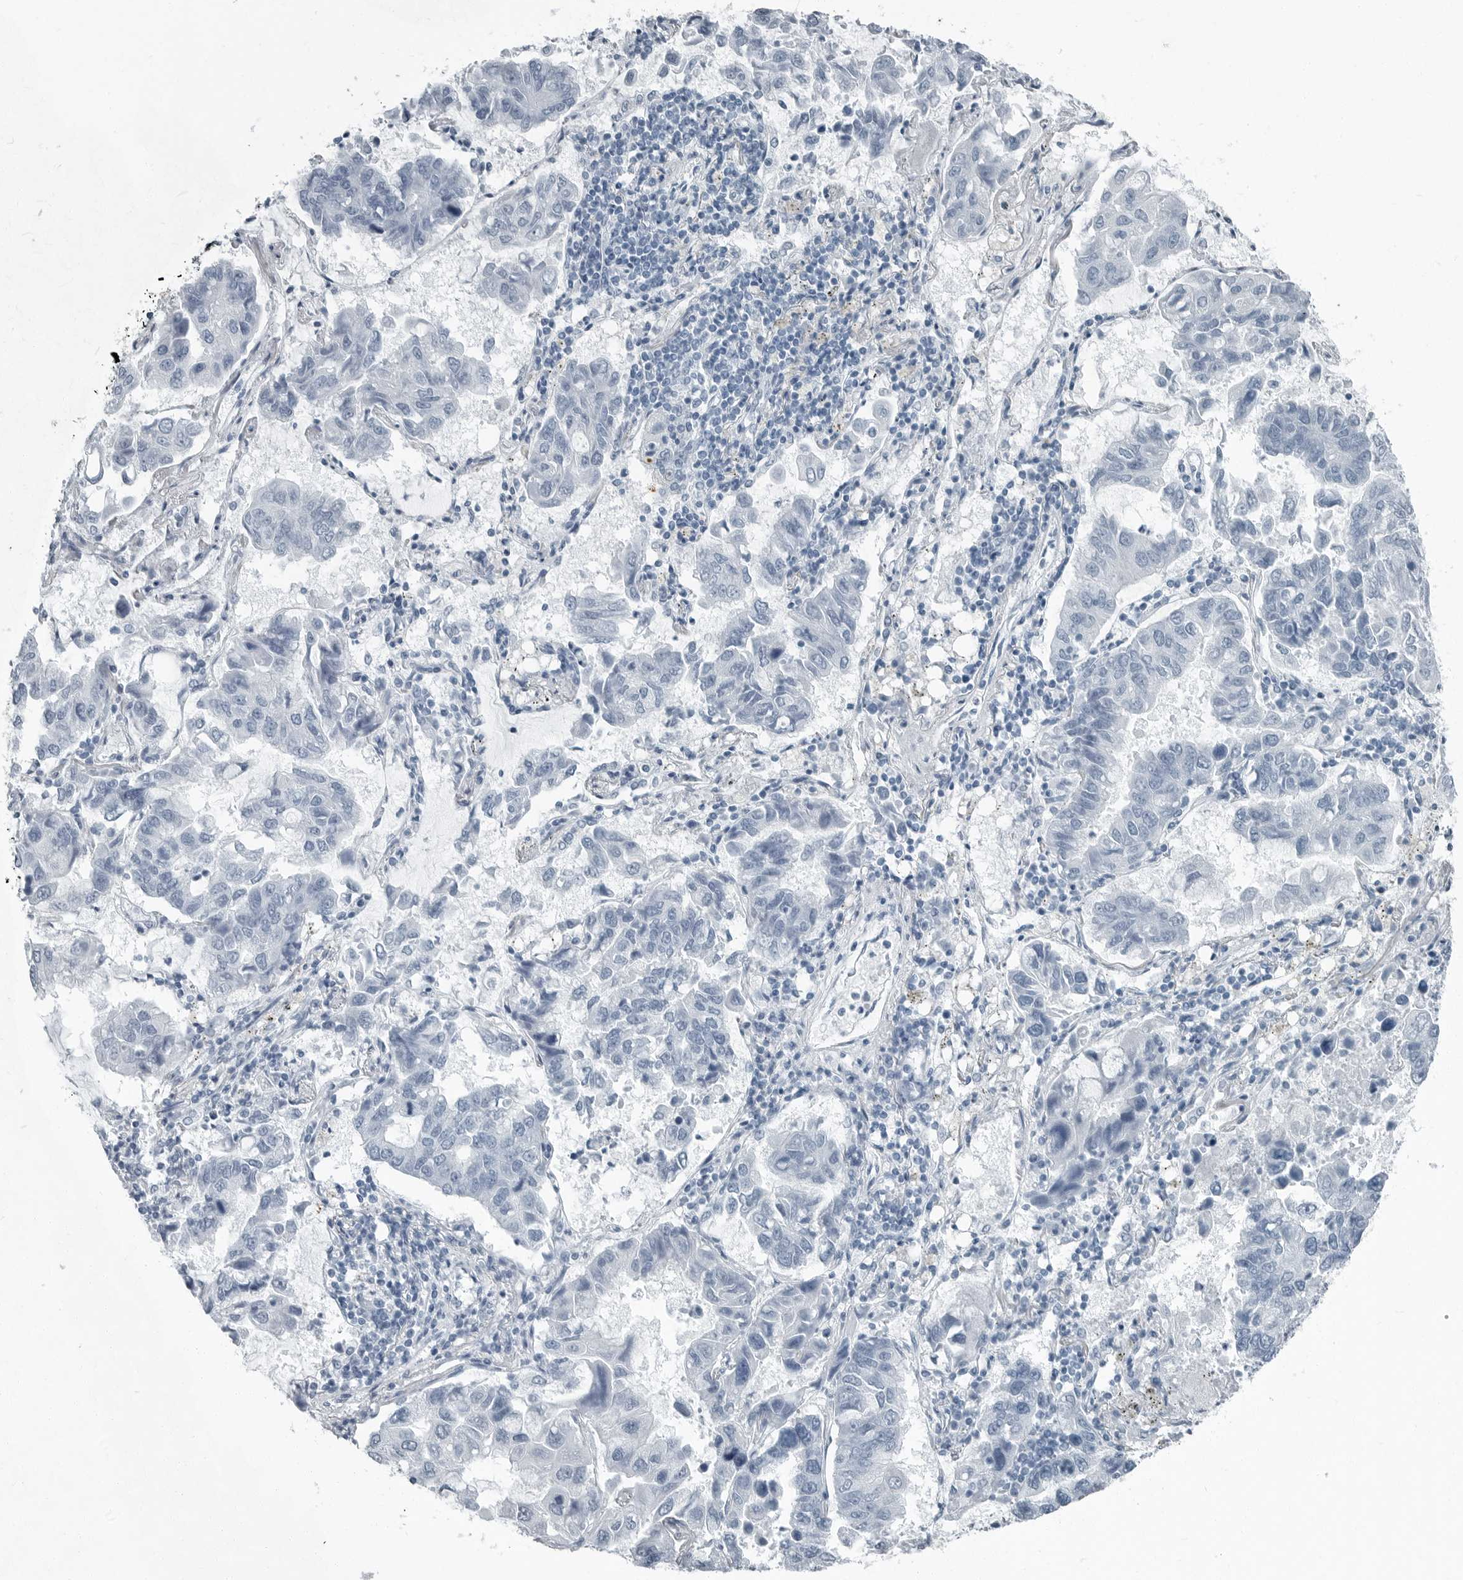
{"staining": {"intensity": "negative", "quantity": "none", "location": "none"}, "tissue": "lung cancer", "cell_type": "Tumor cells", "image_type": "cancer", "snomed": [{"axis": "morphology", "description": "Adenocarcinoma, NOS"}, {"axis": "topography", "description": "Lung"}], "caption": "The micrograph exhibits no significant expression in tumor cells of lung cancer (adenocarcinoma). The staining was performed using DAB (3,3'-diaminobenzidine) to visualize the protein expression in brown, while the nuclei were stained in blue with hematoxylin (Magnification: 20x).", "gene": "FABP6", "patient": {"sex": "male", "age": 64}}